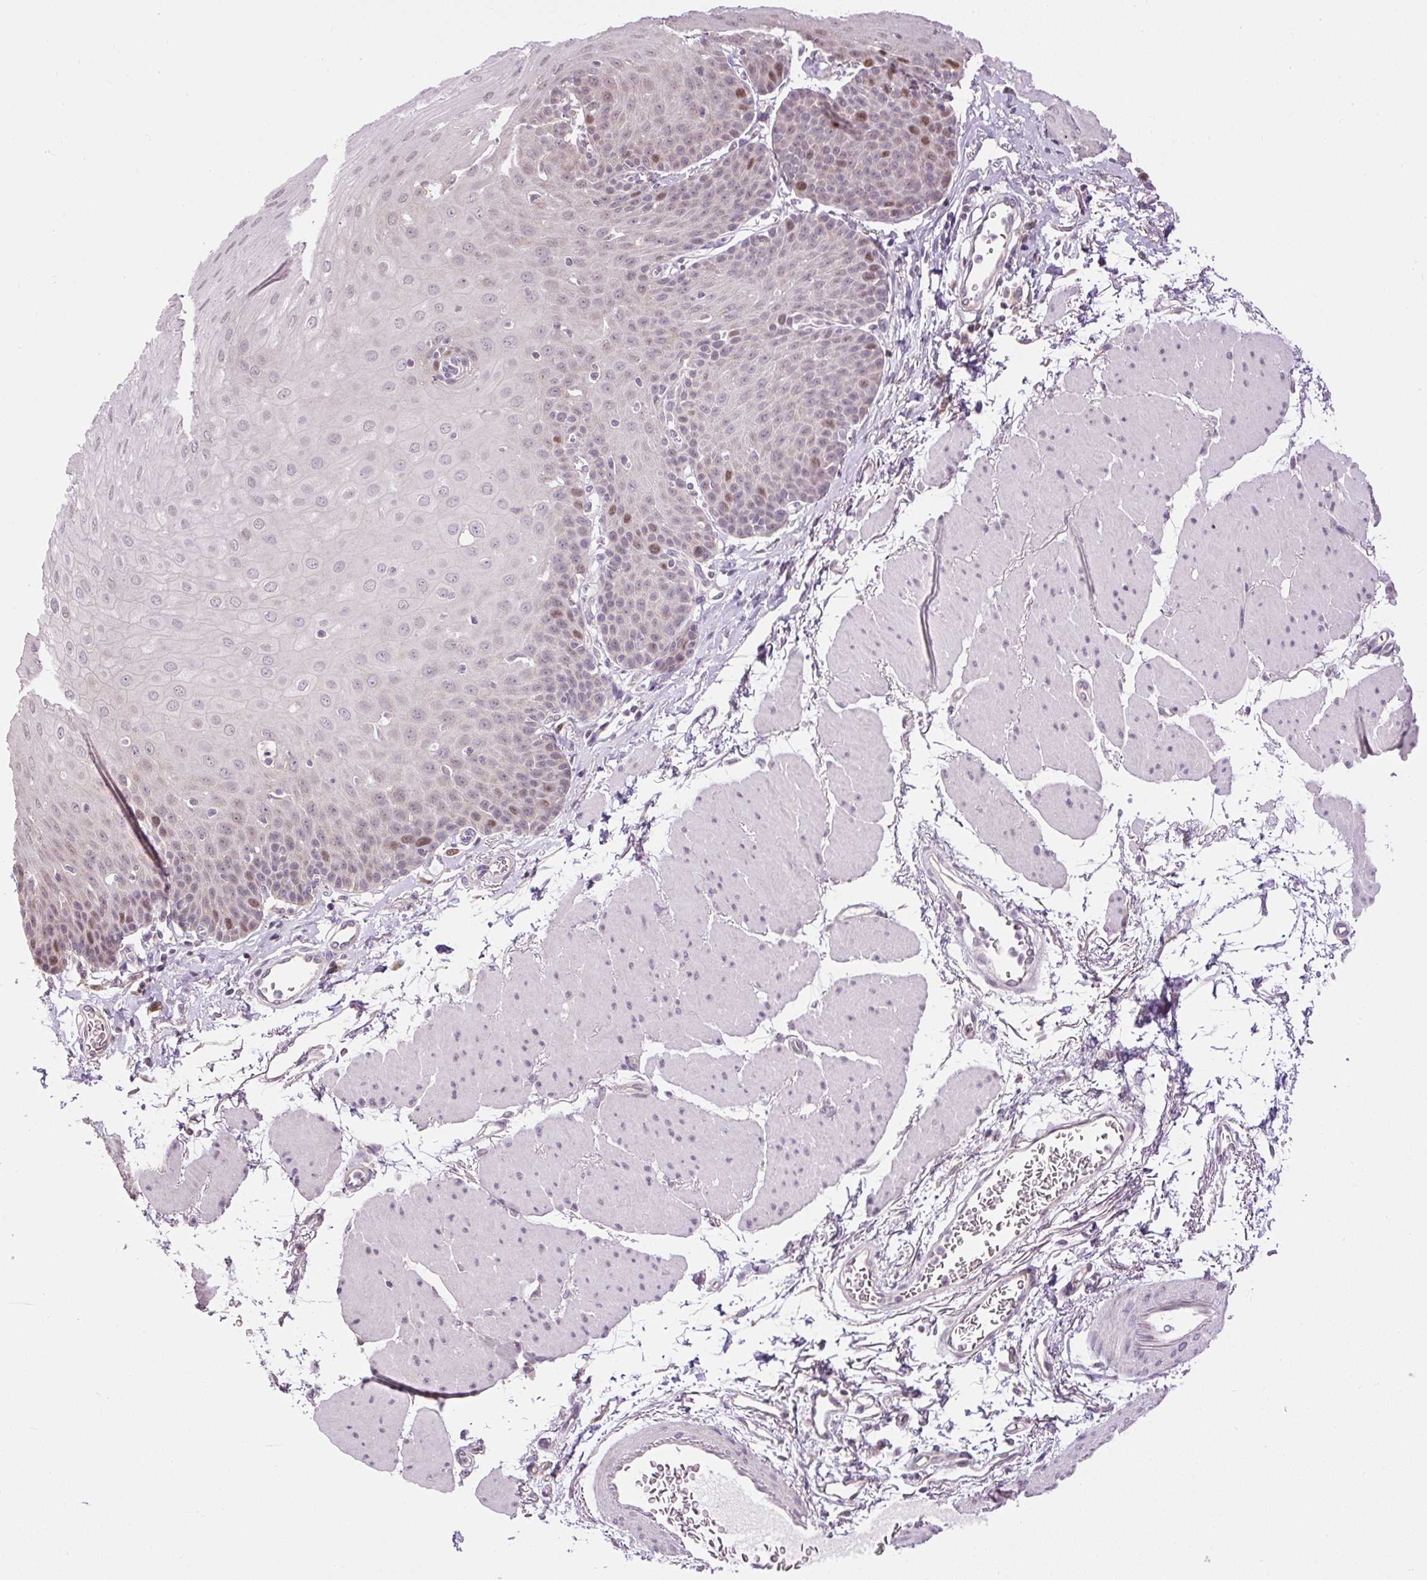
{"staining": {"intensity": "moderate", "quantity": "<25%", "location": "nuclear"}, "tissue": "esophagus", "cell_type": "Squamous epithelial cells", "image_type": "normal", "snomed": [{"axis": "morphology", "description": "Normal tissue, NOS"}, {"axis": "topography", "description": "Esophagus"}], "caption": "Immunohistochemical staining of normal esophagus reveals moderate nuclear protein expression in approximately <25% of squamous epithelial cells.", "gene": "RACGAP1", "patient": {"sex": "female", "age": 81}}